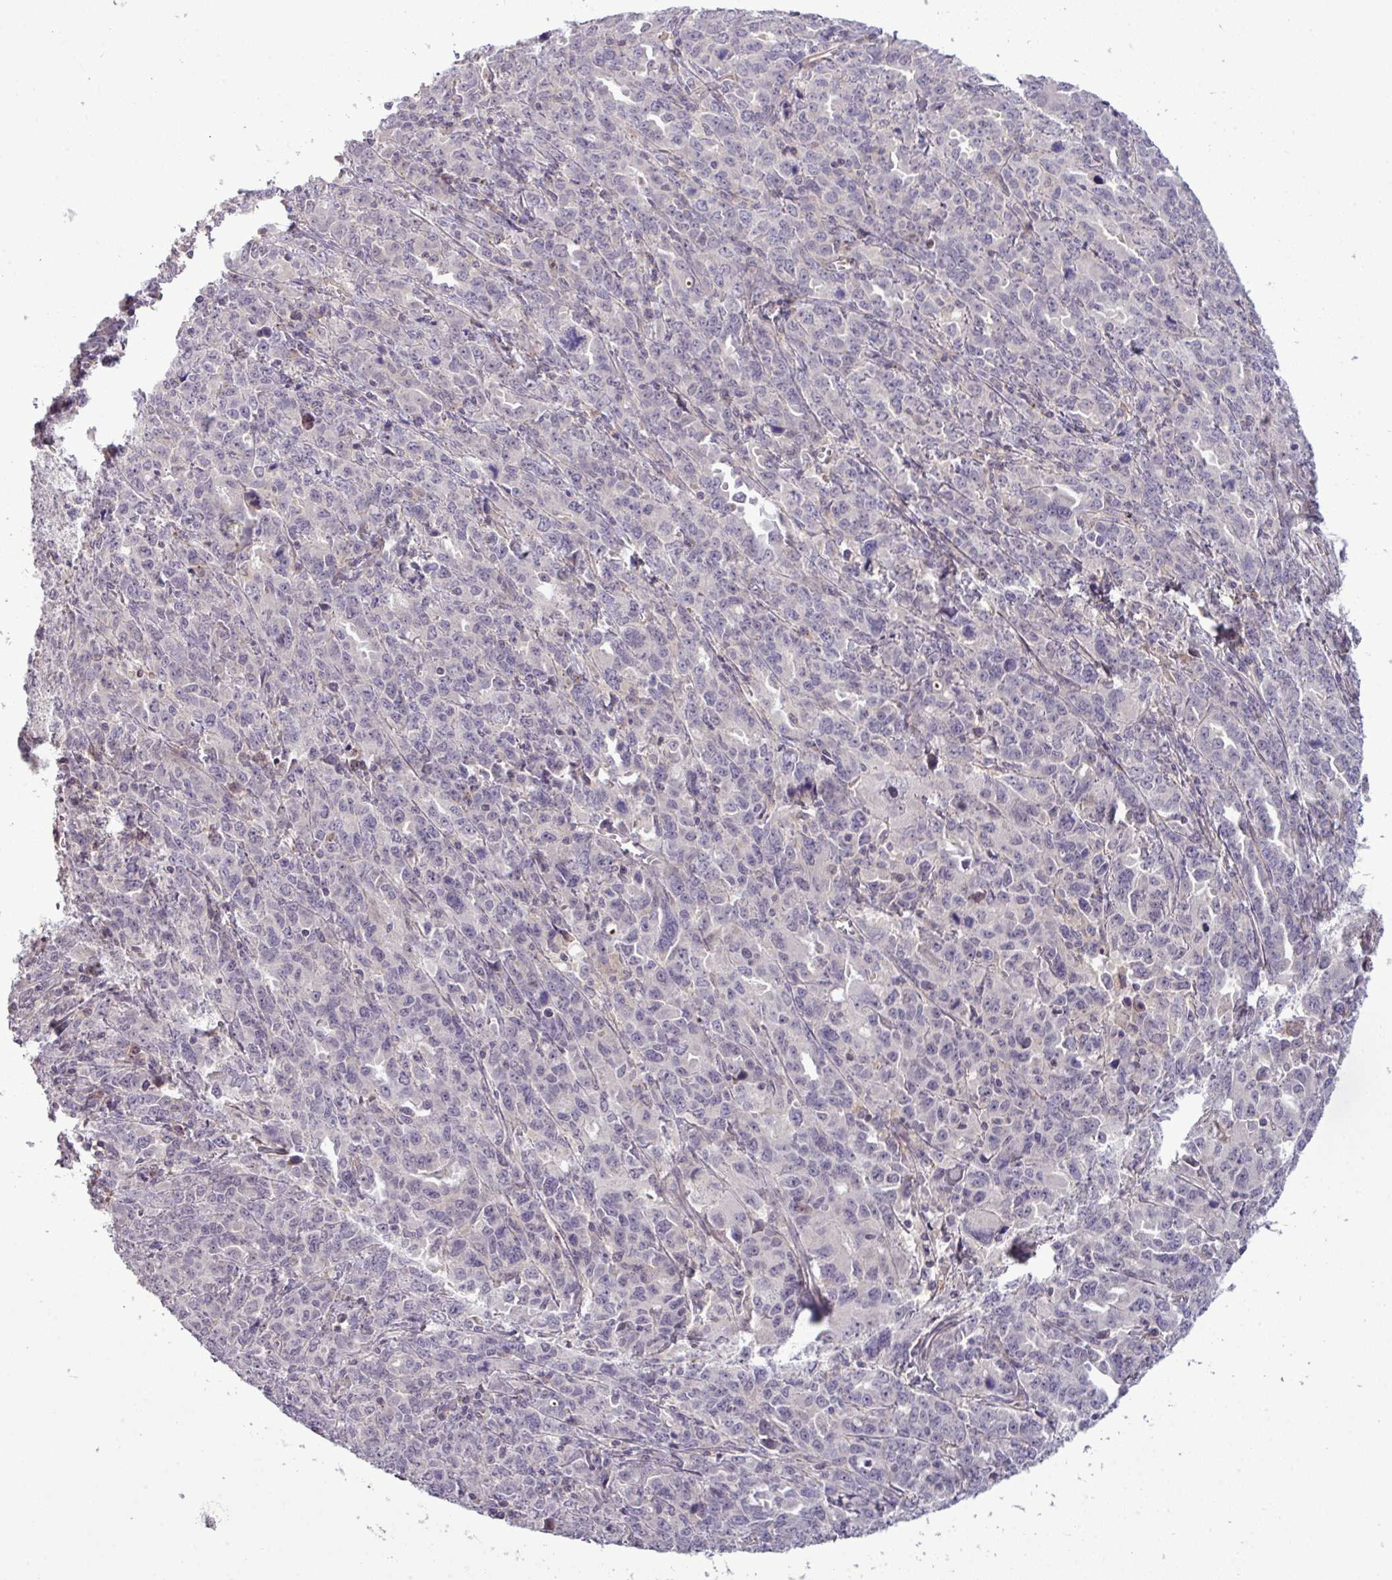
{"staining": {"intensity": "negative", "quantity": "none", "location": "none"}, "tissue": "ovarian cancer", "cell_type": "Tumor cells", "image_type": "cancer", "snomed": [{"axis": "morphology", "description": "Adenocarcinoma, NOS"}, {"axis": "morphology", "description": "Carcinoma, endometroid"}, {"axis": "topography", "description": "Ovary"}], "caption": "This histopathology image is of endometroid carcinoma (ovarian) stained with immunohistochemistry to label a protein in brown with the nuclei are counter-stained blue. There is no staining in tumor cells. The staining is performed using DAB brown chromogen with nuclei counter-stained in using hematoxylin.", "gene": "ZNF35", "patient": {"sex": "female", "age": 72}}